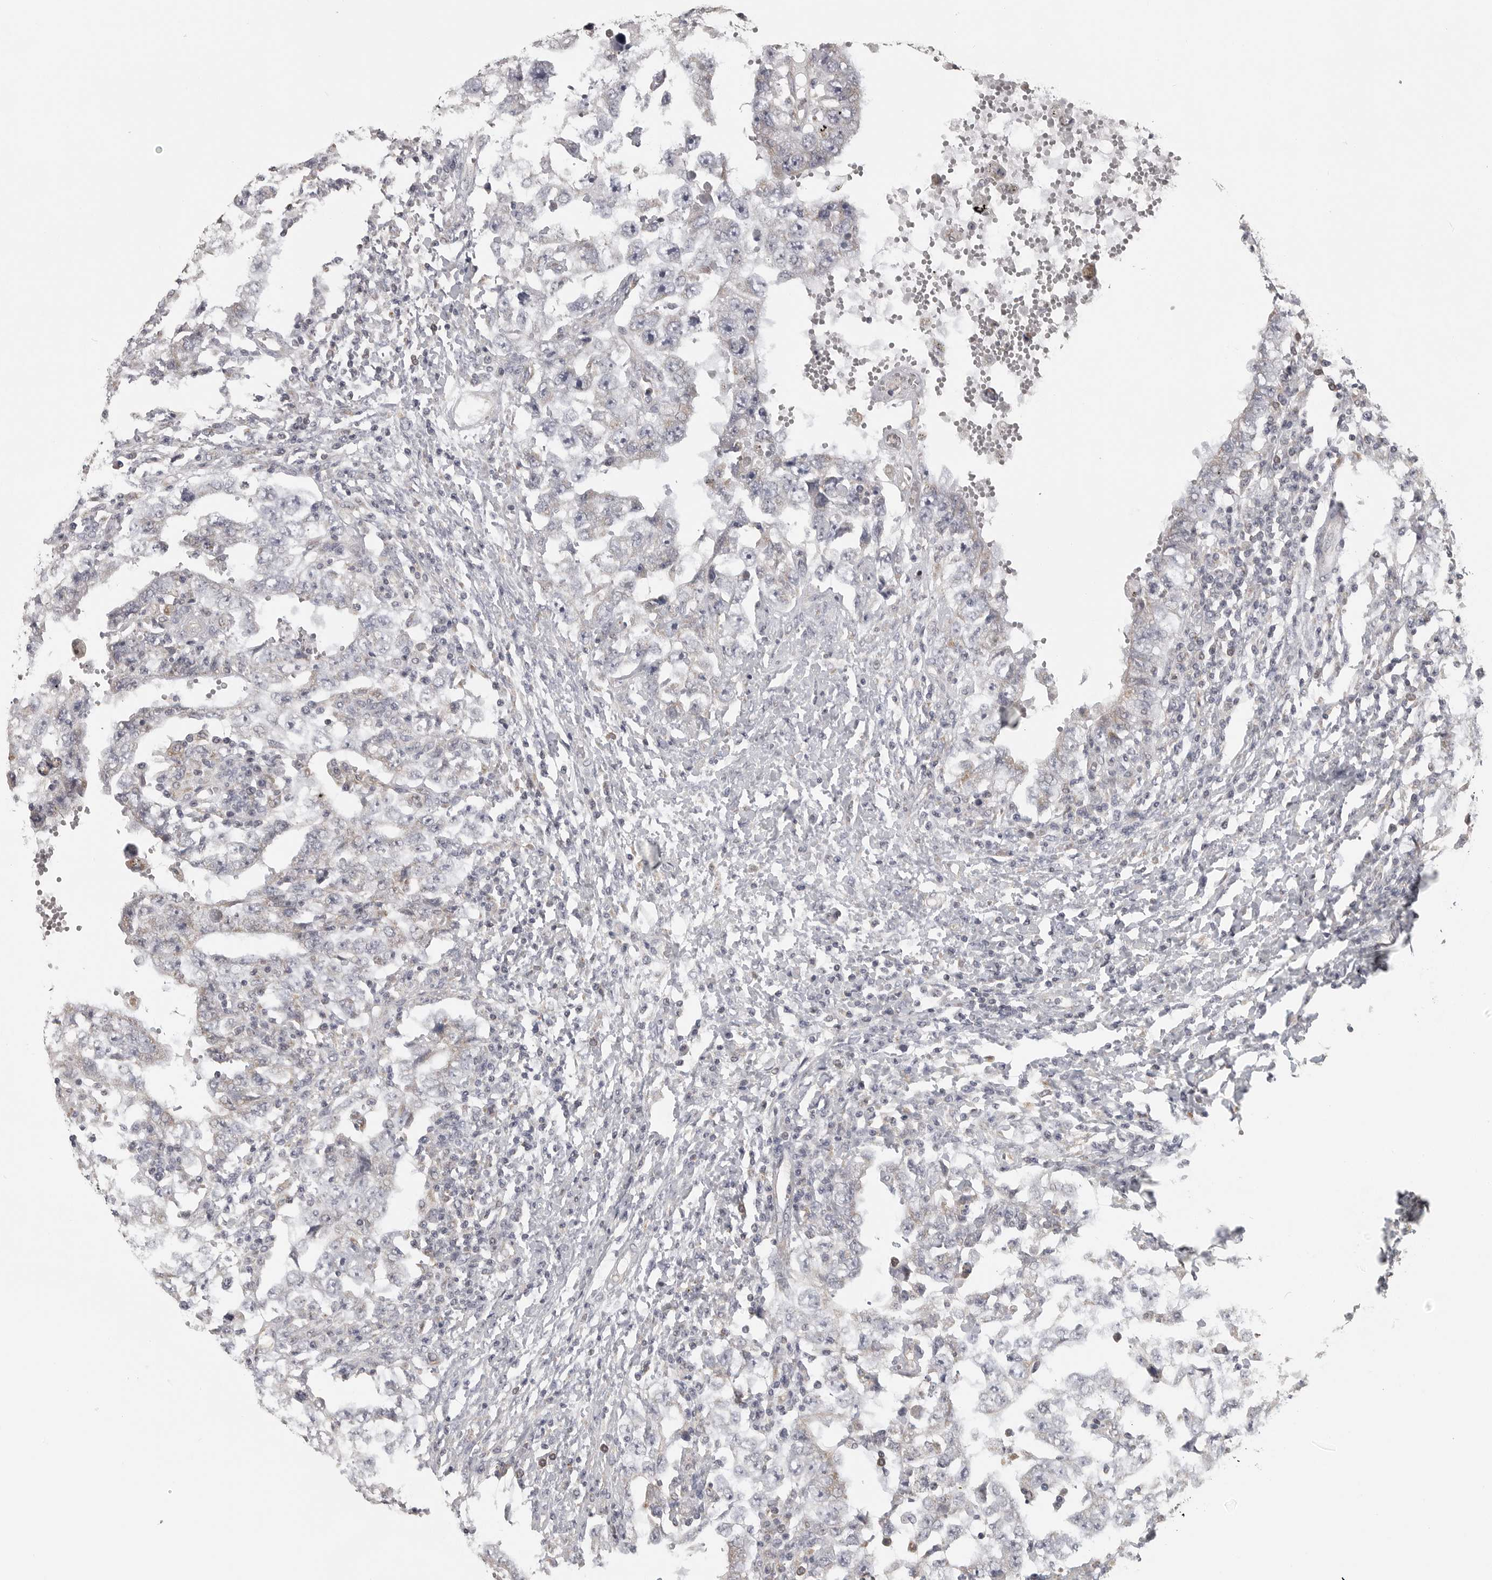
{"staining": {"intensity": "negative", "quantity": "none", "location": "none"}, "tissue": "testis cancer", "cell_type": "Tumor cells", "image_type": "cancer", "snomed": [{"axis": "morphology", "description": "Carcinoma, Embryonal, NOS"}, {"axis": "topography", "description": "Testis"}], "caption": "An immunohistochemistry photomicrograph of embryonal carcinoma (testis) is shown. There is no staining in tumor cells of embryonal carcinoma (testis). (Immunohistochemistry, brightfield microscopy, high magnification).", "gene": "RXFP3", "patient": {"sex": "male", "age": 26}}